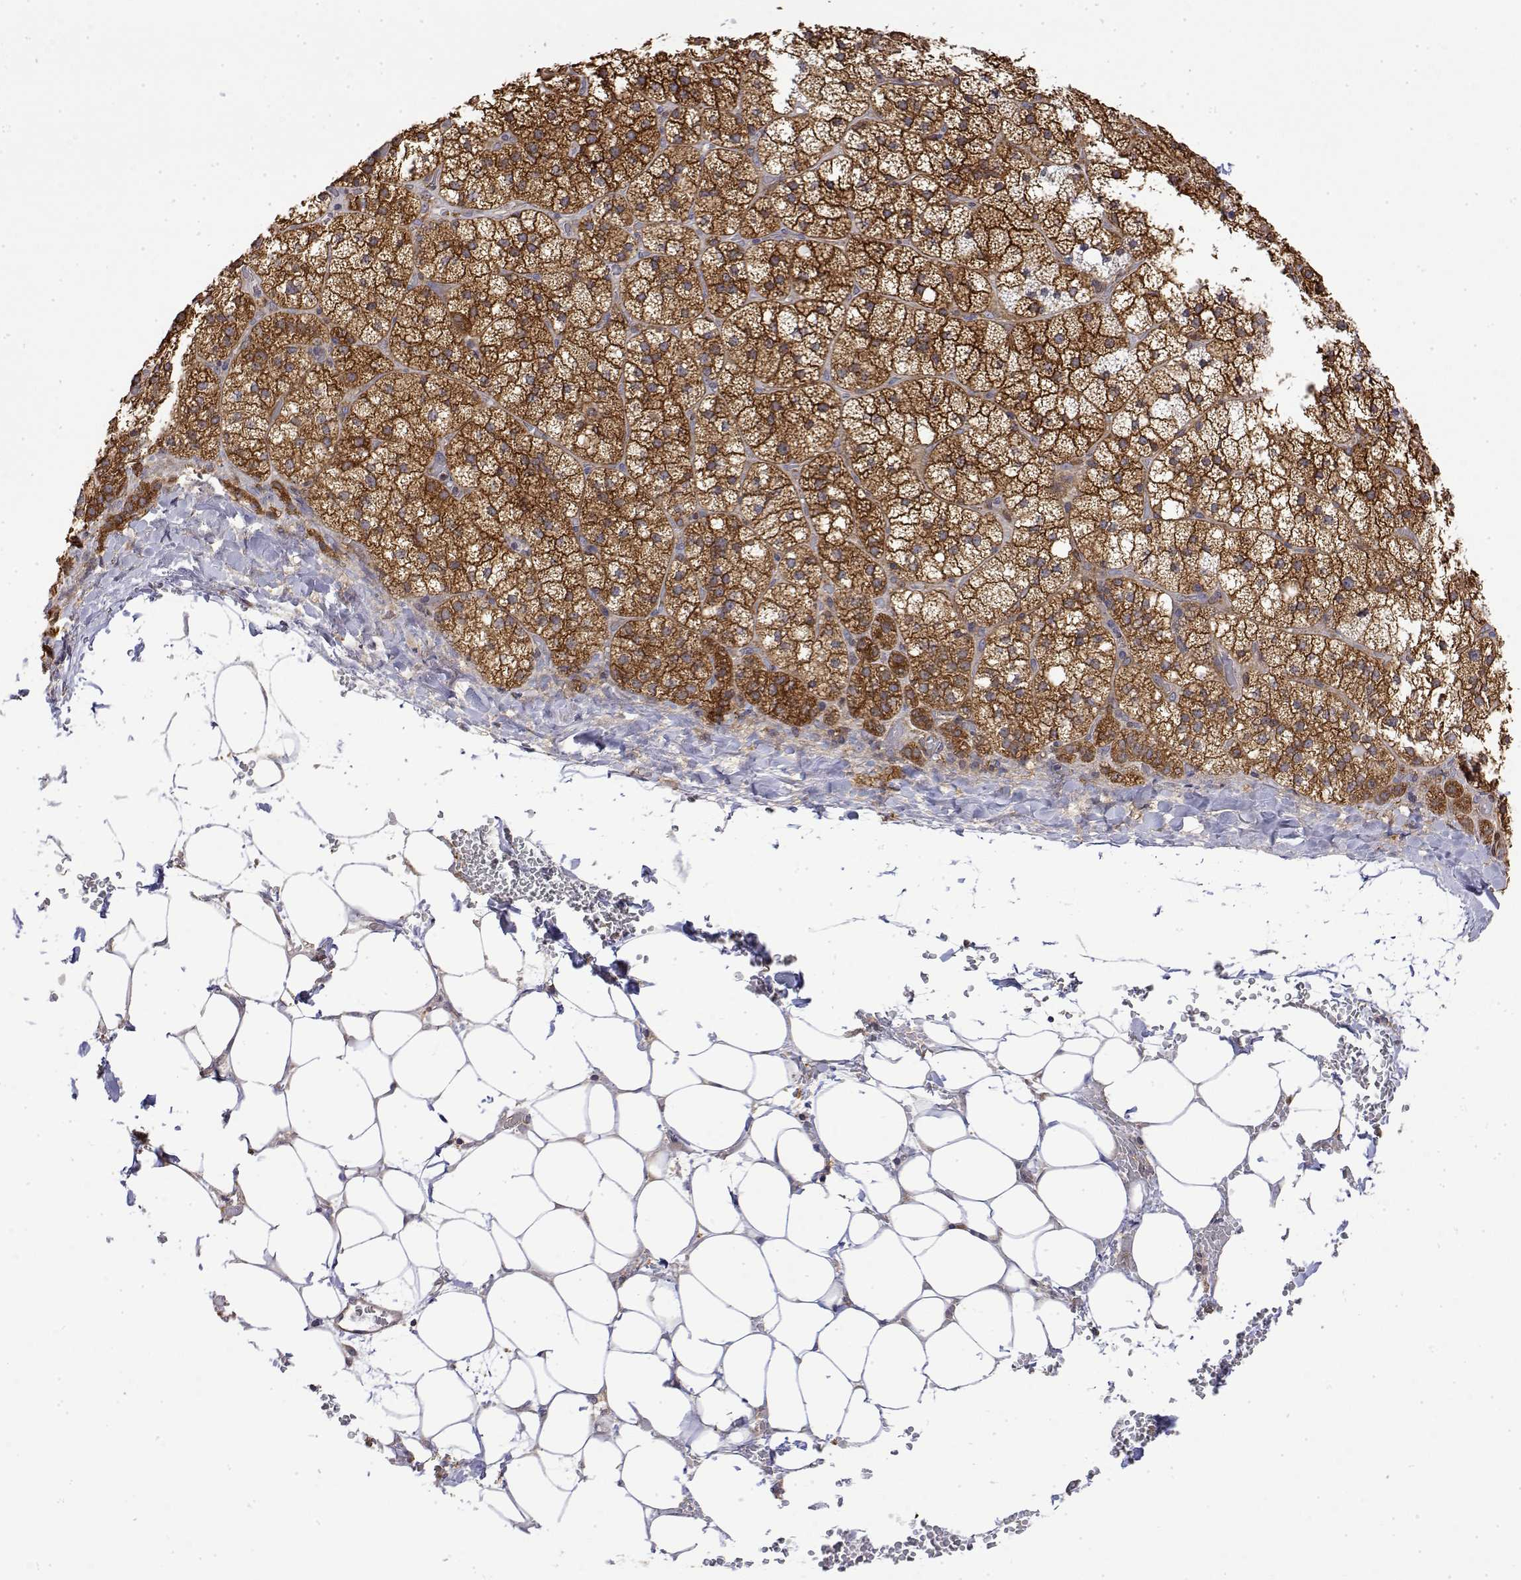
{"staining": {"intensity": "strong", "quantity": ">75%", "location": "cytoplasmic/membranous"}, "tissue": "adrenal gland", "cell_type": "Glandular cells", "image_type": "normal", "snomed": [{"axis": "morphology", "description": "Normal tissue, NOS"}, {"axis": "topography", "description": "Adrenal gland"}], "caption": "IHC of normal human adrenal gland exhibits high levels of strong cytoplasmic/membranous positivity in about >75% of glandular cells. (Brightfield microscopy of DAB IHC at high magnification).", "gene": "PACSIN2", "patient": {"sex": "male", "age": 53}}